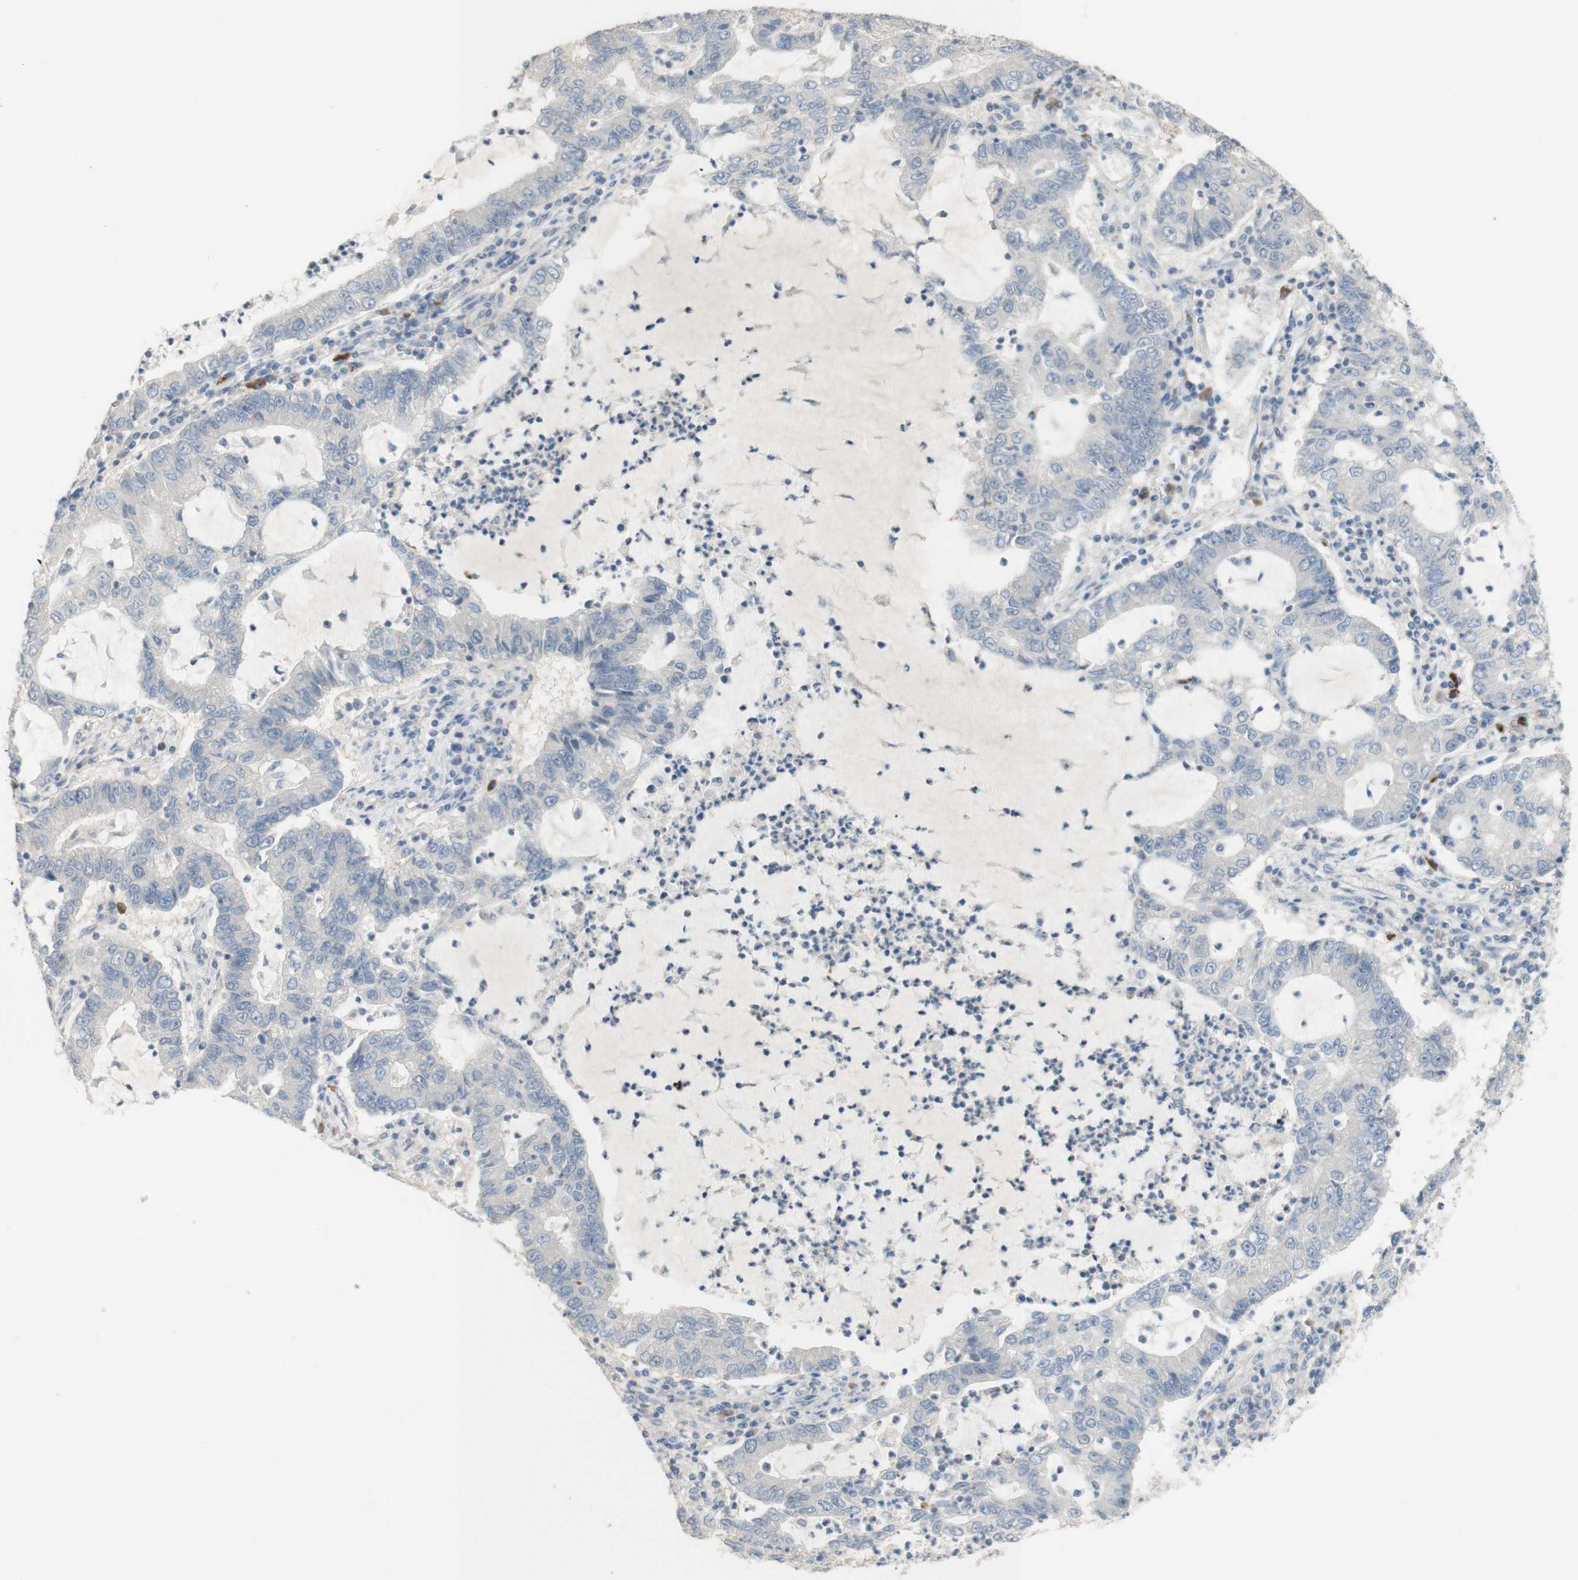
{"staining": {"intensity": "negative", "quantity": "none", "location": "none"}, "tissue": "lung cancer", "cell_type": "Tumor cells", "image_type": "cancer", "snomed": [{"axis": "morphology", "description": "Adenocarcinoma, NOS"}, {"axis": "topography", "description": "Lung"}], "caption": "A histopathology image of lung cancer stained for a protein shows no brown staining in tumor cells. (DAB immunohistochemistry (IHC) visualized using brightfield microscopy, high magnification).", "gene": "MANEA", "patient": {"sex": "female", "age": 51}}